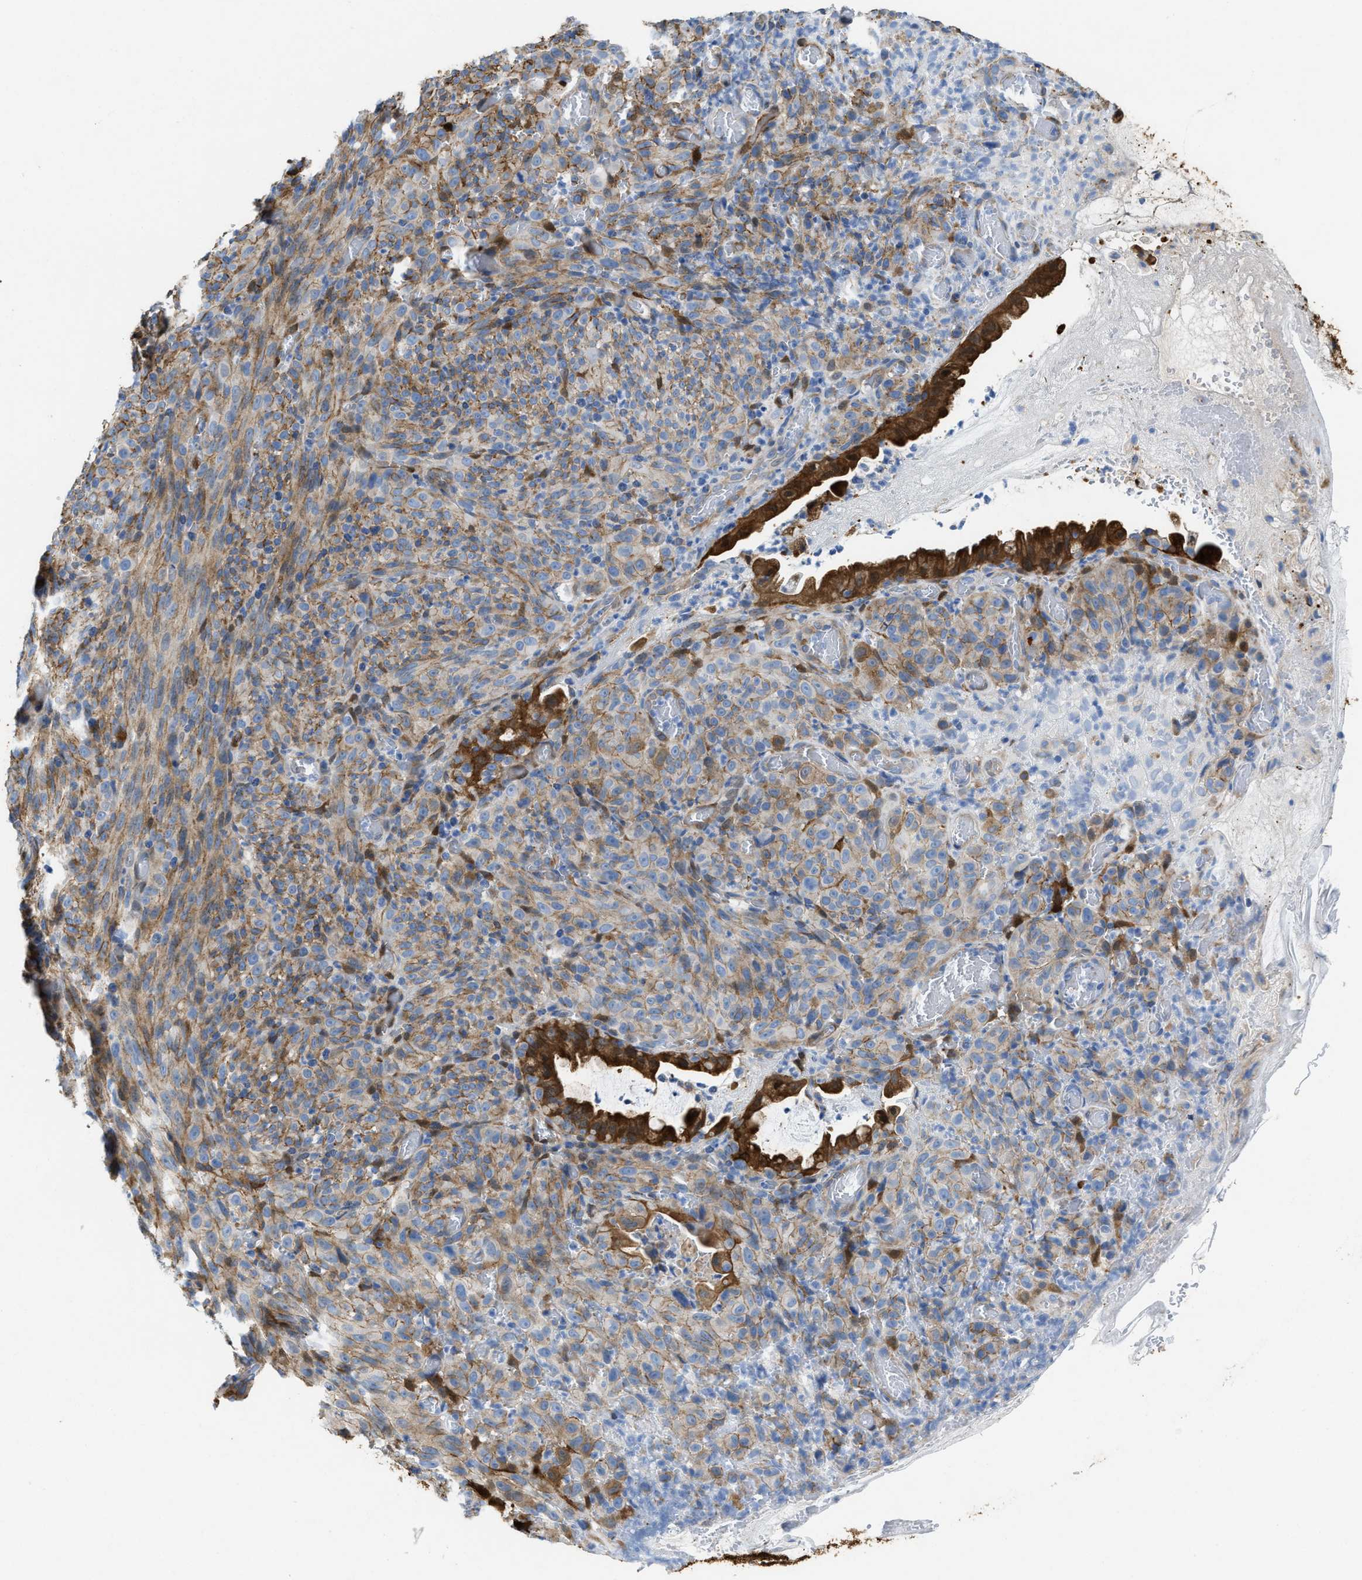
{"staining": {"intensity": "moderate", "quantity": ">75%", "location": "cytoplasmic/membranous"}, "tissue": "melanoma", "cell_type": "Tumor cells", "image_type": "cancer", "snomed": [{"axis": "morphology", "description": "Malignant melanoma, NOS"}, {"axis": "topography", "description": "Rectum"}], "caption": "Immunohistochemical staining of human melanoma reveals moderate cytoplasmic/membranous protein staining in about >75% of tumor cells.", "gene": "ASS1", "patient": {"sex": "female", "age": 81}}